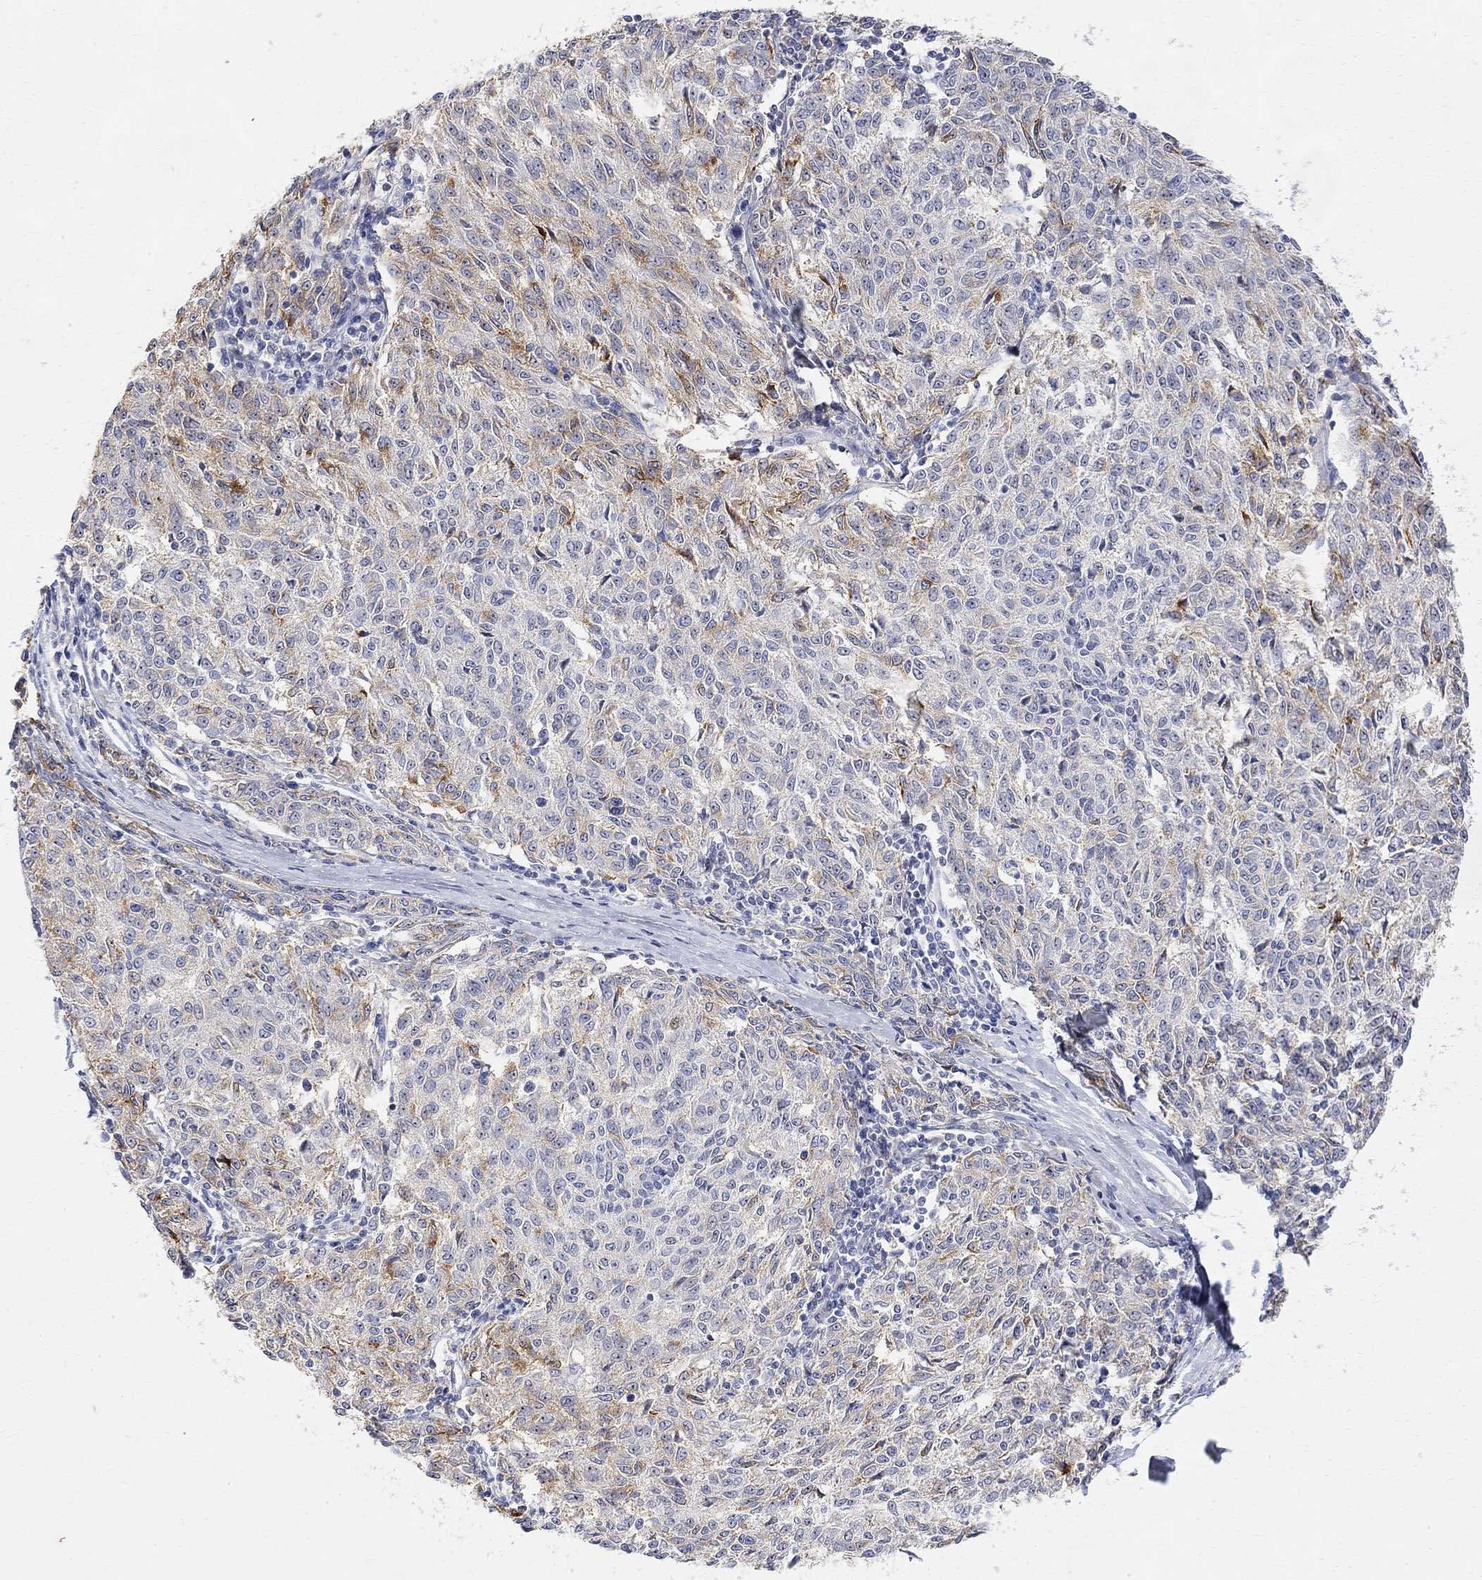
{"staining": {"intensity": "negative", "quantity": "none", "location": "none"}, "tissue": "melanoma", "cell_type": "Tumor cells", "image_type": "cancer", "snomed": [{"axis": "morphology", "description": "Malignant melanoma, NOS"}, {"axis": "topography", "description": "Skin"}], "caption": "High power microscopy image of an immunohistochemistry (IHC) histopathology image of melanoma, revealing no significant expression in tumor cells.", "gene": "FNDC5", "patient": {"sex": "female", "age": 72}}